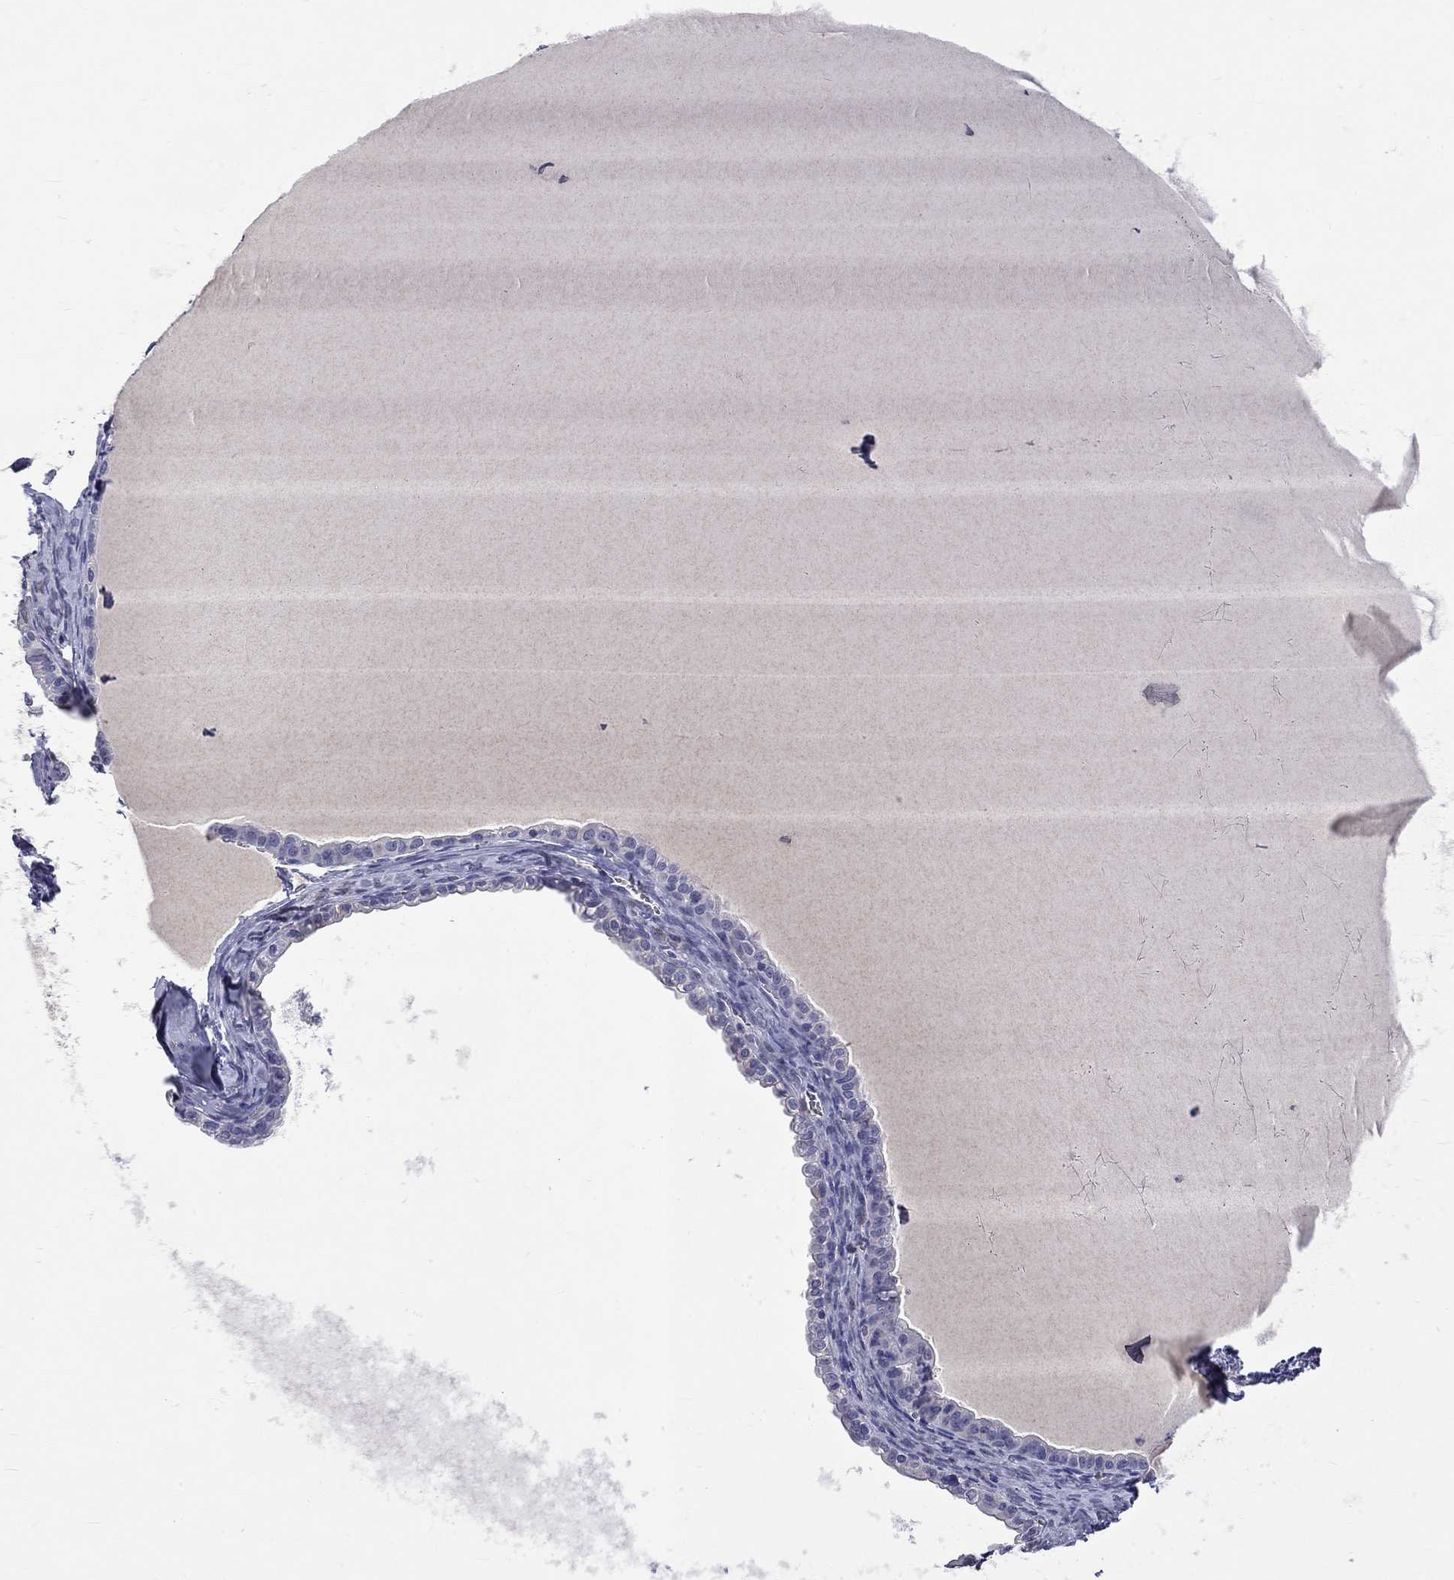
{"staining": {"intensity": "negative", "quantity": "none", "location": "none"}, "tissue": "ovarian cancer", "cell_type": "Tumor cells", "image_type": "cancer", "snomed": [{"axis": "morphology", "description": "Cystadenocarcinoma, mucinous, NOS"}, {"axis": "topography", "description": "Ovary"}], "caption": "IHC of human ovarian cancer demonstrates no positivity in tumor cells.", "gene": "LRFN4", "patient": {"sex": "female", "age": 63}}